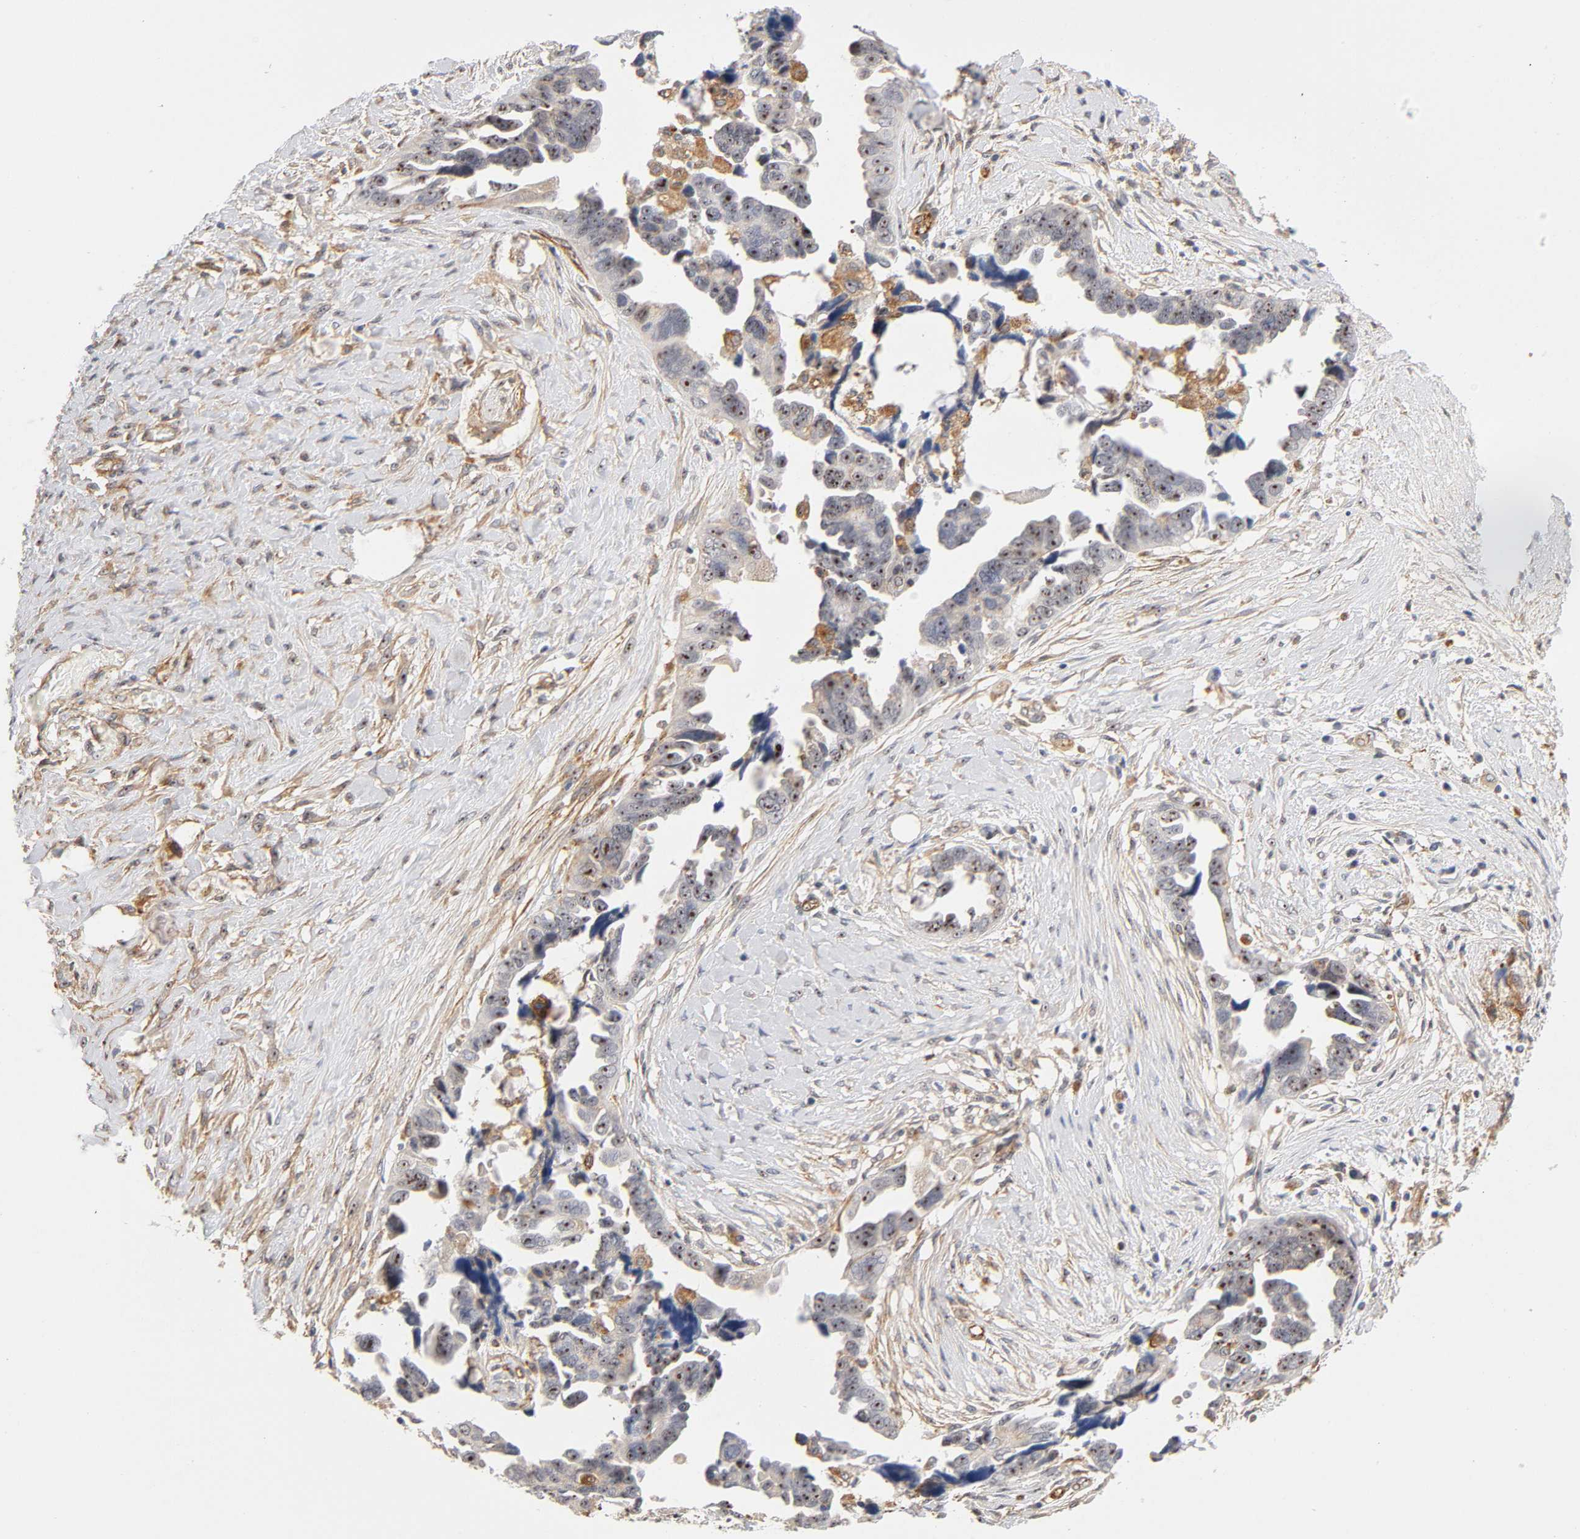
{"staining": {"intensity": "strong", "quantity": ">75%", "location": "cytoplasmic/membranous,nuclear"}, "tissue": "ovarian cancer", "cell_type": "Tumor cells", "image_type": "cancer", "snomed": [{"axis": "morphology", "description": "Cystadenocarcinoma, serous, NOS"}, {"axis": "topography", "description": "Ovary"}], "caption": "Immunohistochemical staining of serous cystadenocarcinoma (ovarian) reveals high levels of strong cytoplasmic/membranous and nuclear protein positivity in about >75% of tumor cells.", "gene": "PLD1", "patient": {"sex": "female", "age": 63}}